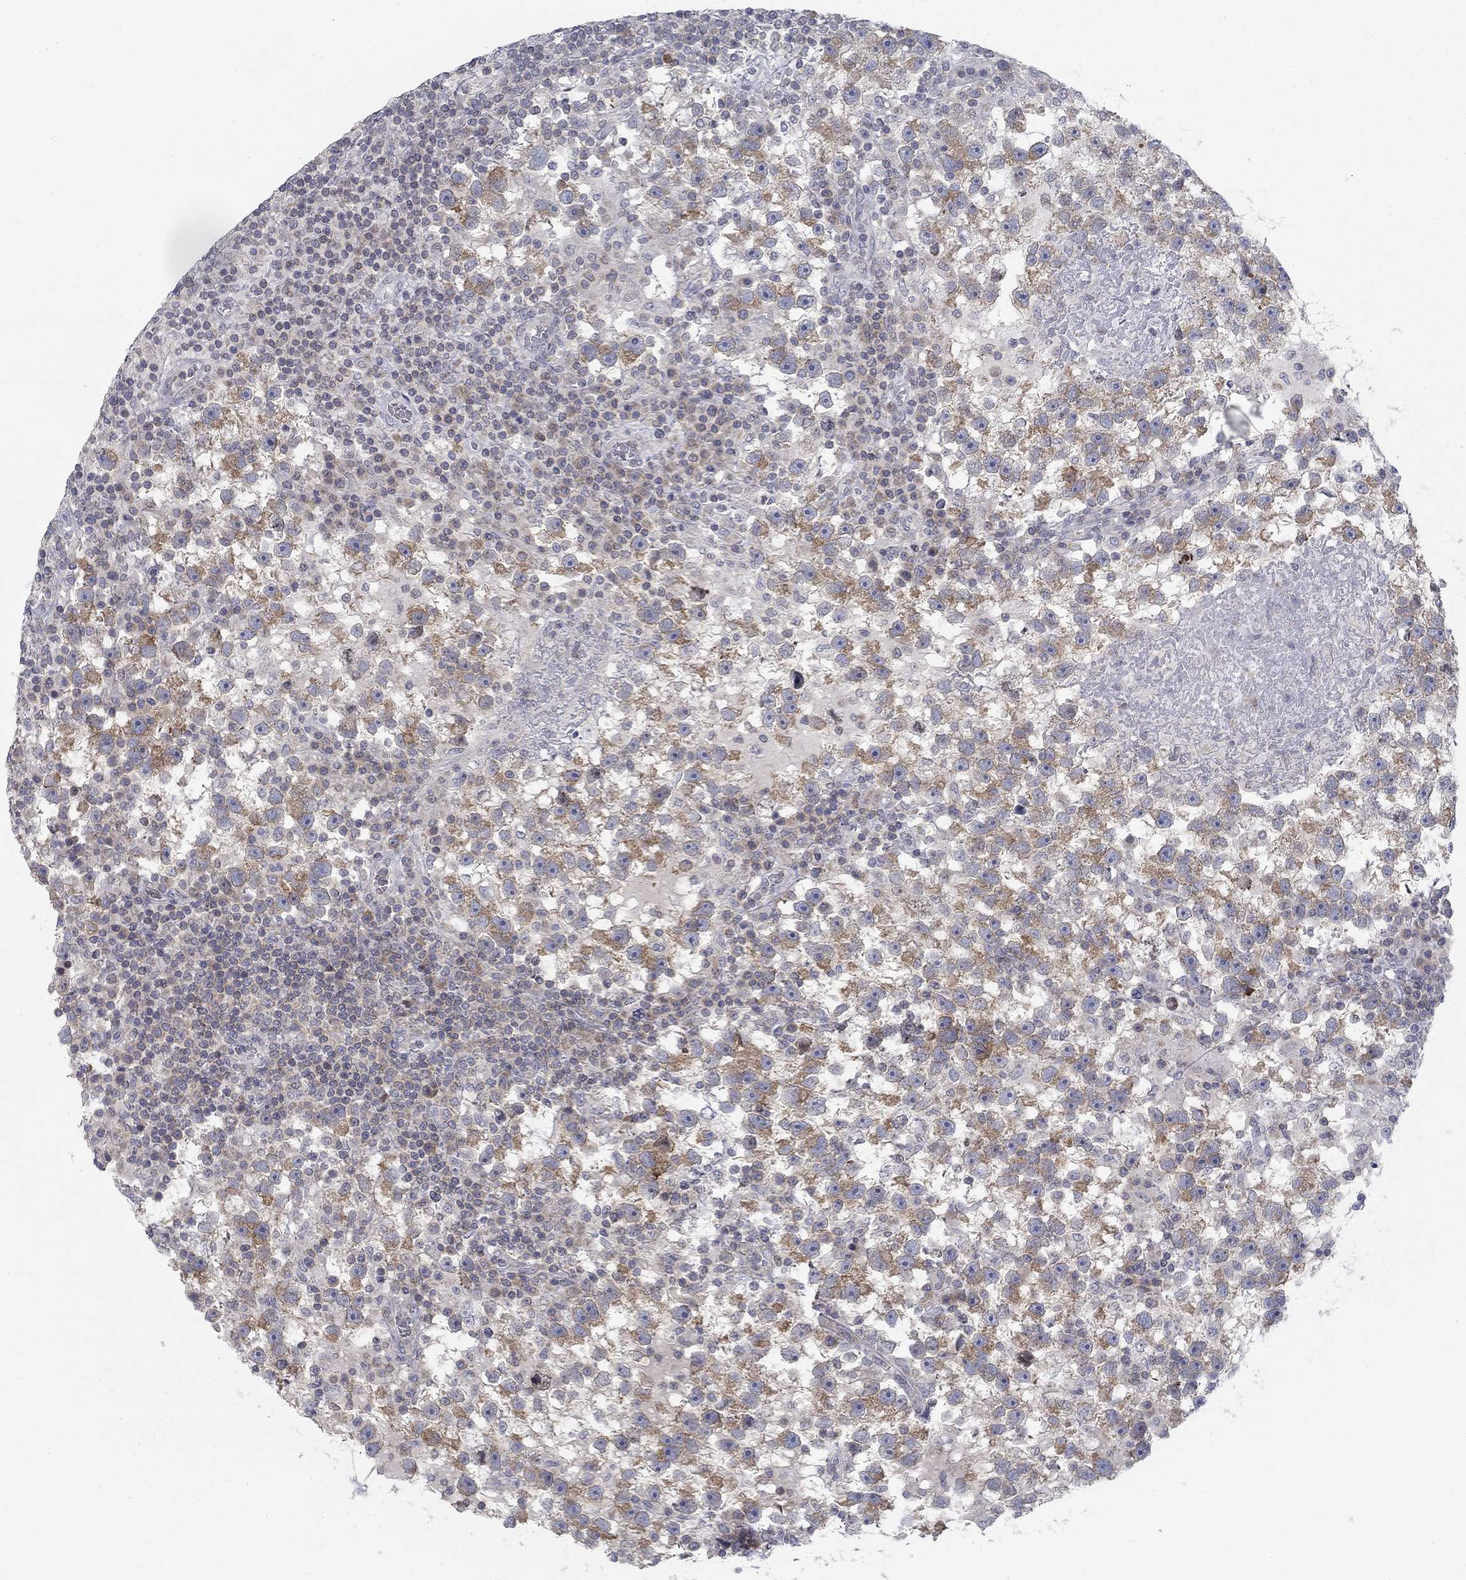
{"staining": {"intensity": "moderate", "quantity": "25%-75%", "location": "cytoplasmic/membranous"}, "tissue": "testis cancer", "cell_type": "Tumor cells", "image_type": "cancer", "snomed": [{"axis": "morphology", "description": "Seminoma, NOS"}, {"axis": "topography", "description": "Testis"}], "caption": "A histopathology image of testis cancer stained for a protein reveals moderate cytoplasmic/membranous brown staining in tumor cells.", "gene": "ATP1A3", "patient": {"sex": "male", "age": 47}}